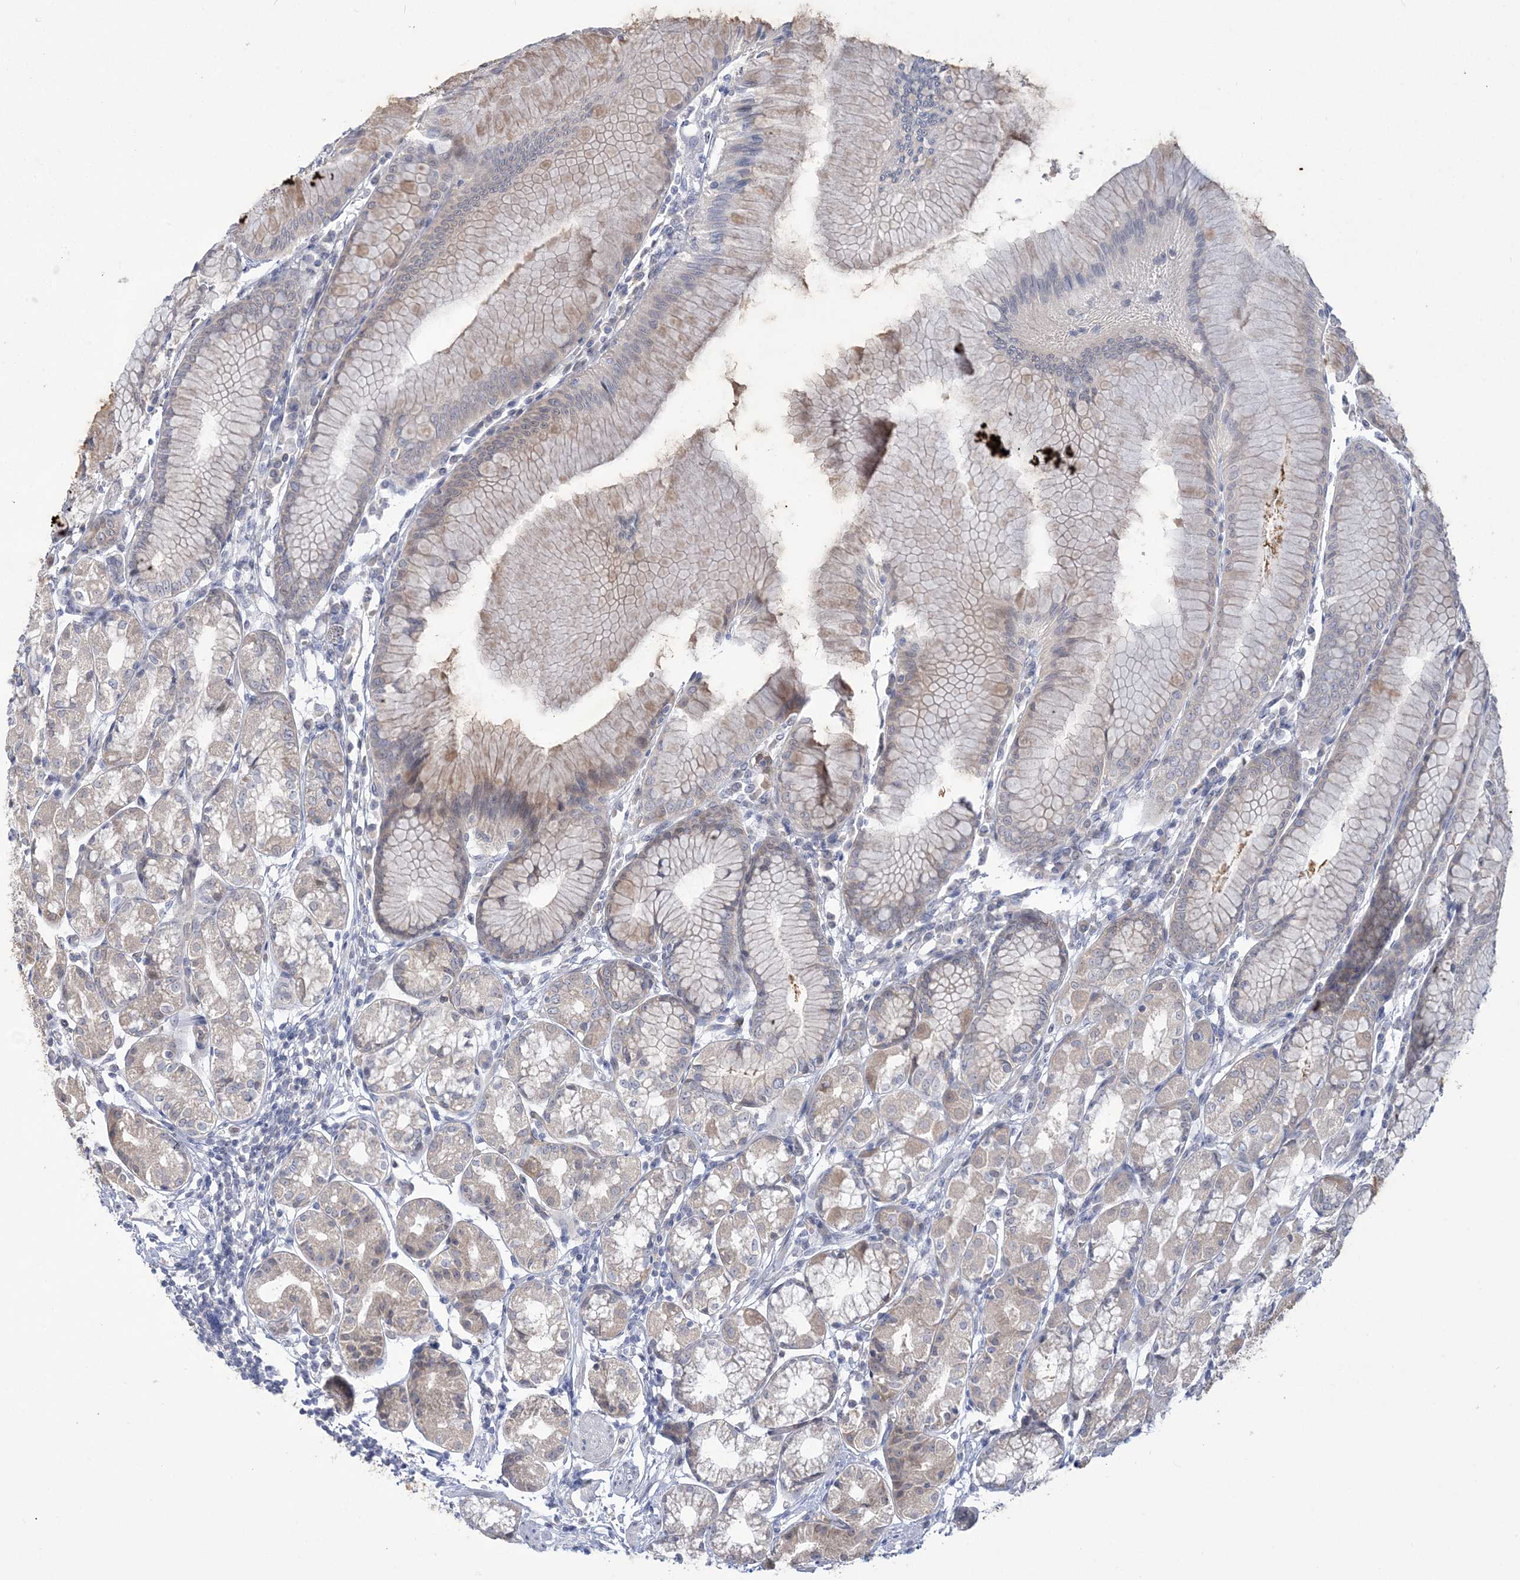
{"staining": {"intensity": "moderate", "quantity": "<25%", "location": "cytoplasmic/membranous"}, "tissue": "stomach", "cell_type": "Glandular cells", "image_type": "normal", "snomed": [{"axis": "morphology", "description": "Normal tissue, NOS"}, {"axis": "topography", "description": "Stomach"}], "caption": "A high-resolution photomicrograph shows IHC staining of unremarkable stomach, which shows moderate cytoplasmic/membranous staining in approximately <25% of glandular cells. (Brightfield microscopy of DAB IHC at high magnification).", "gene": "FARSB", "patient": {"sex": "female", "age": 57}}